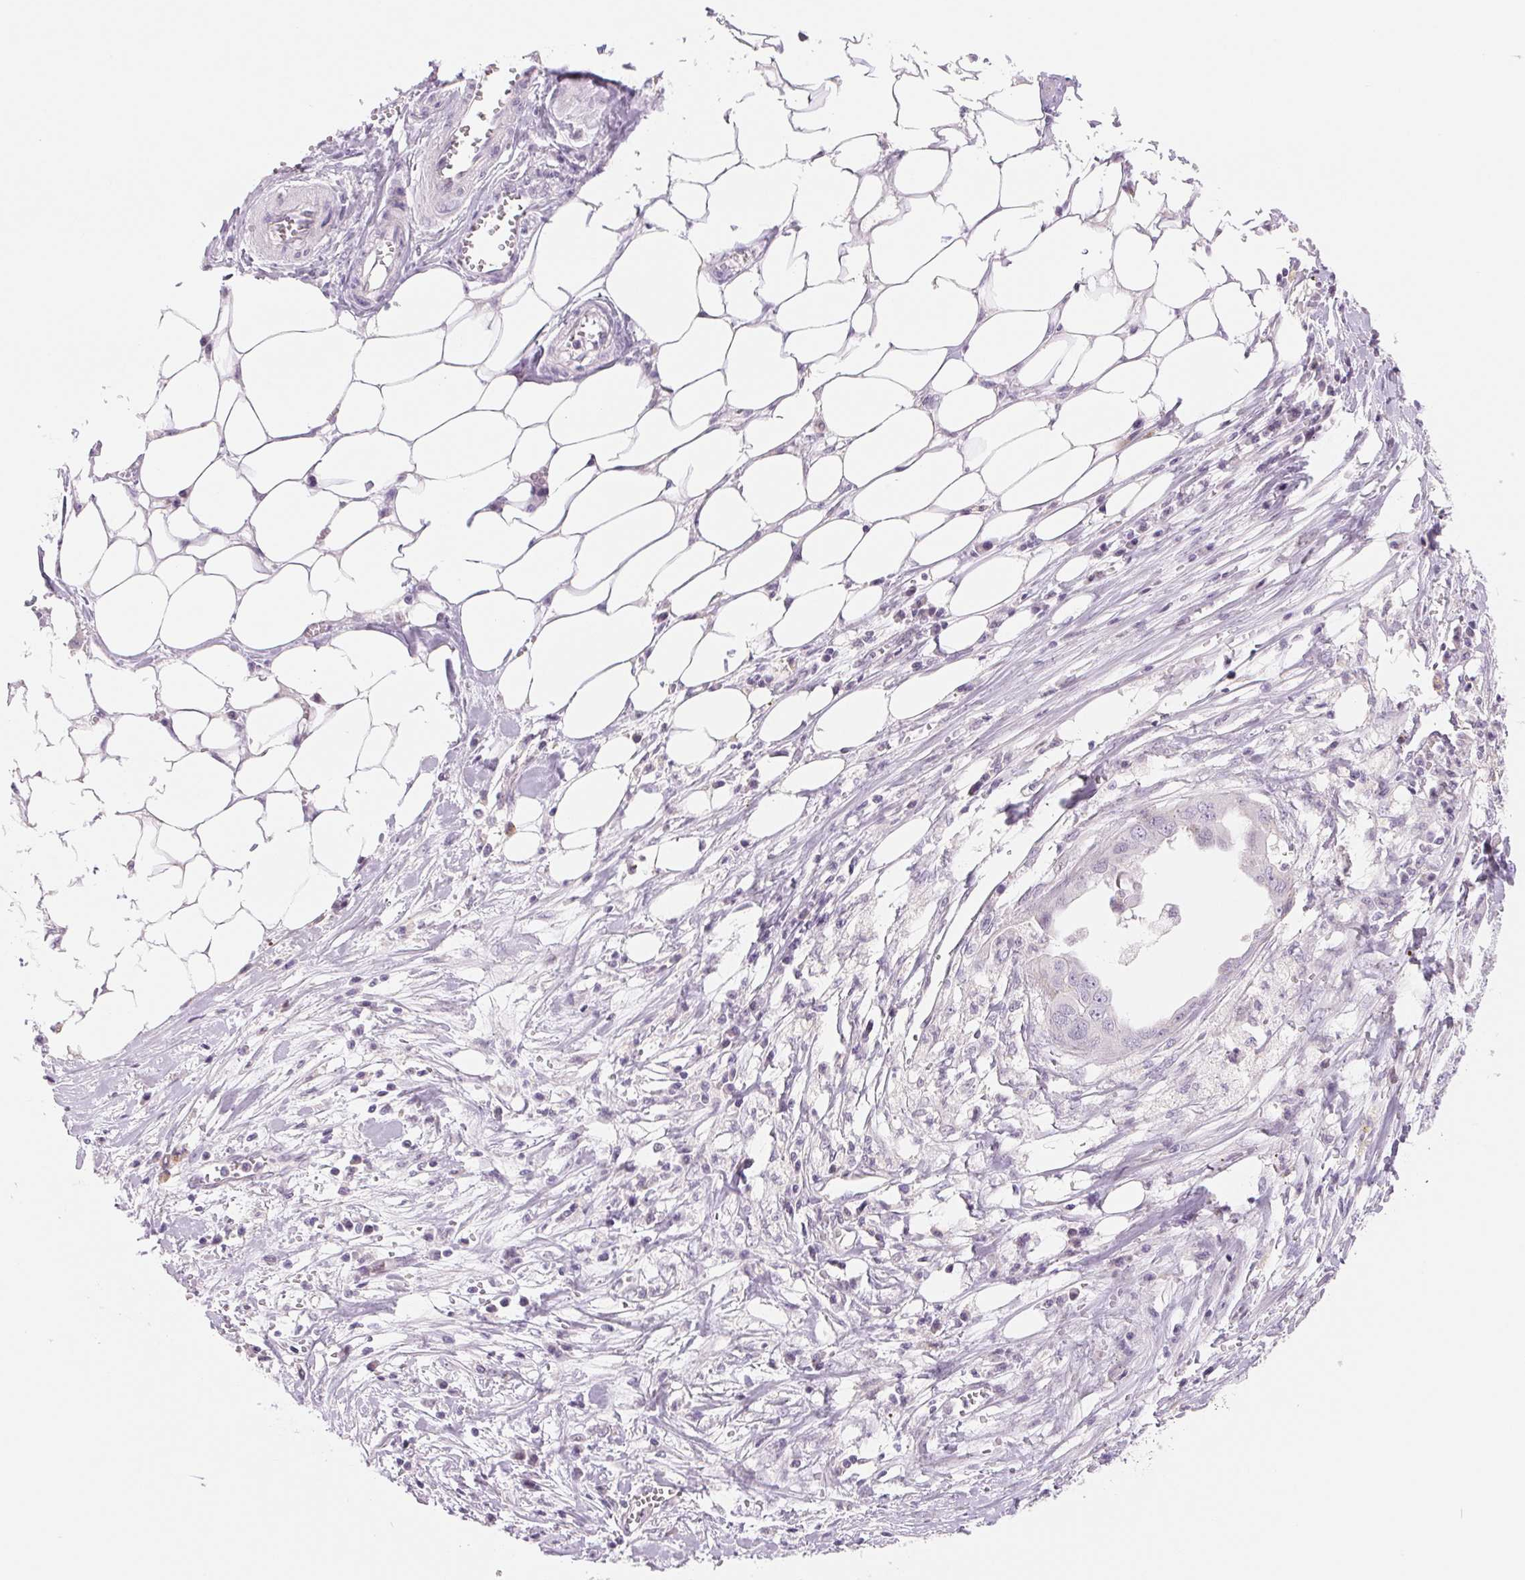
{"staining": {"intensity": "negative", "quantity": "none", "location": "none"}, "tissue": "ovarian cancer", "cell_type": "Tumor cells", "image_type": "cancer", "snomed": [{"axis": "morphology", "description": "Carcinoma, endometroid"}, {"axis": "topography", "description": "Ovary"}], "caption": "Photomicrograph shows no significant protein positivity in tumor cells of ovarian cancer.", "gene": "CCDC168", "patient": {"sex": "female", "age": 70}}